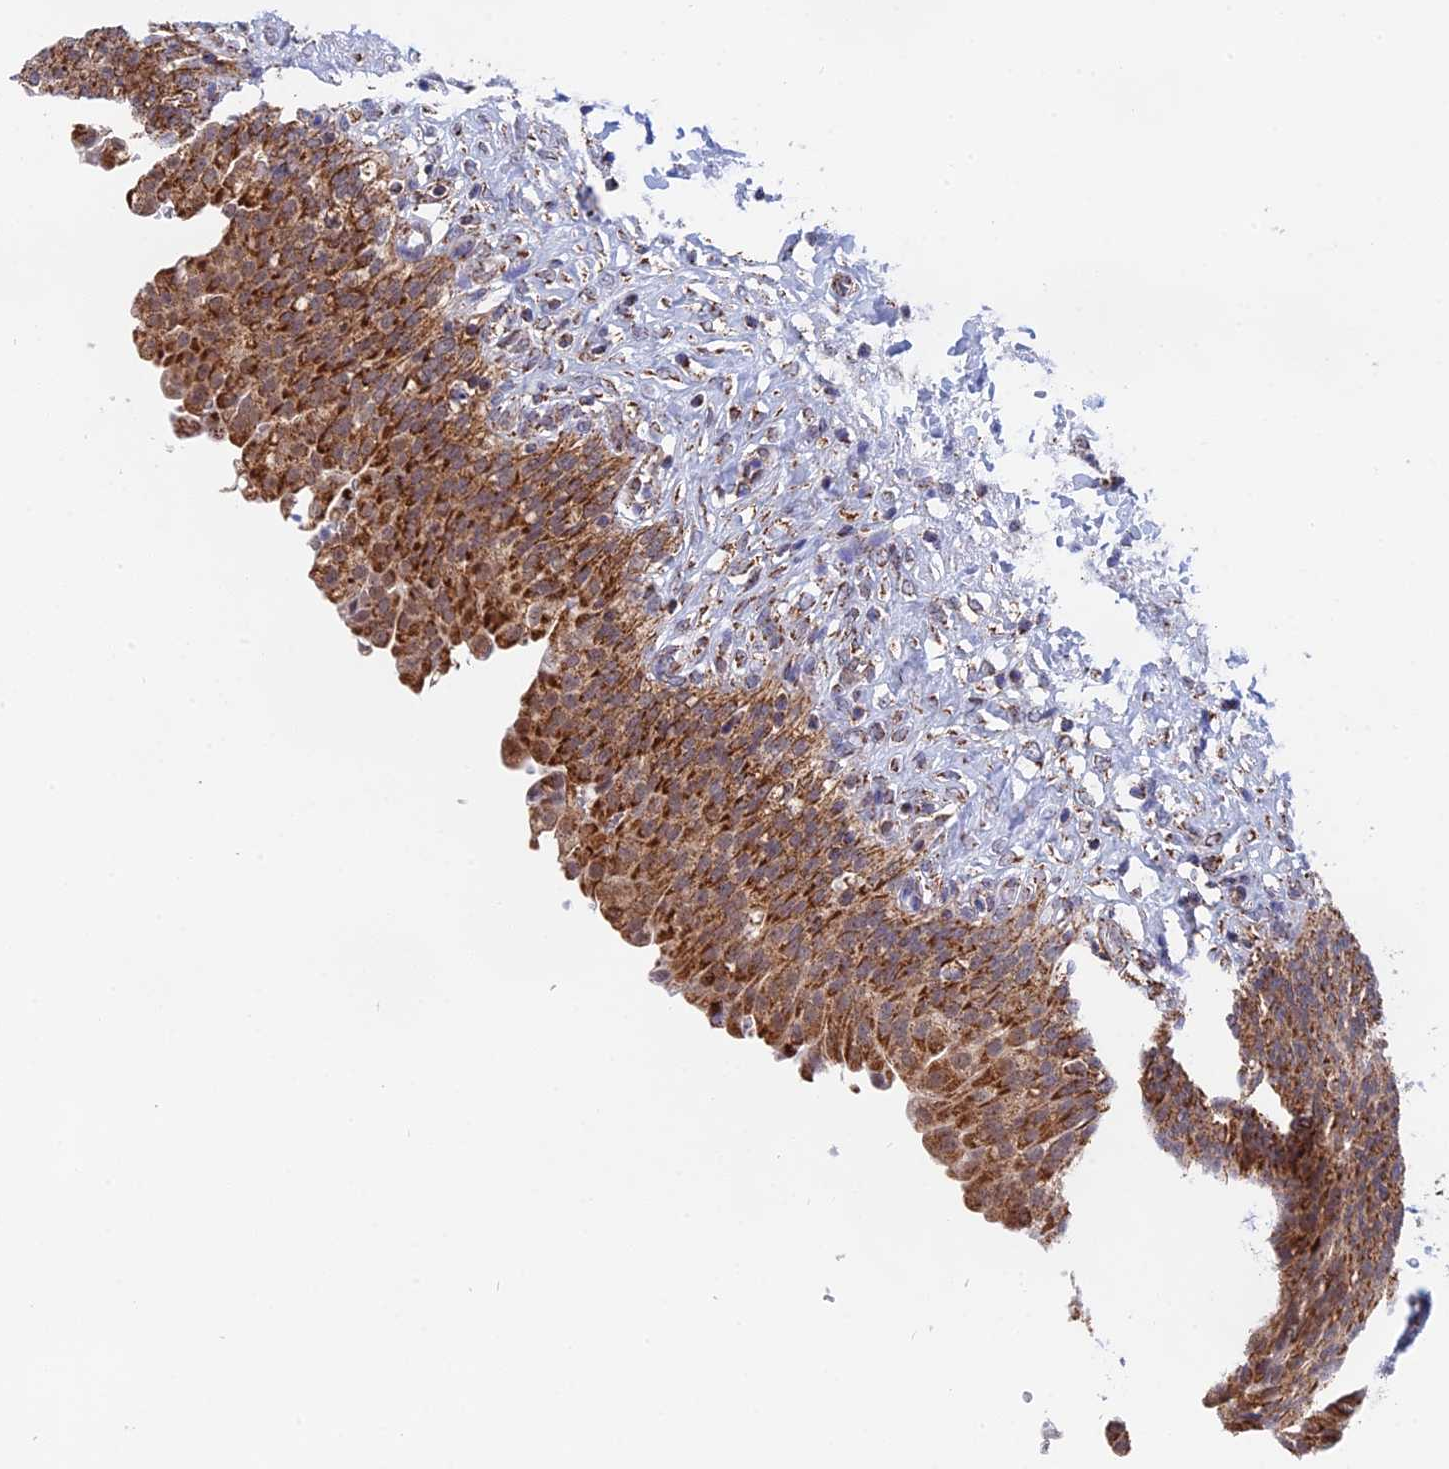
{"staining": {"intensity": "strong", "quantity": ">75%", "location": "cytoplasmic/membranous"}, "tissue": "urinary bladder", "cell_type": "Urothelial cells", "image_type": "normal", "snomed": [{"axis": "morphology", "description": "Urothelial carcinoma, High grade"}, {"axis": "topography", "description": "Urinary bladder"}], "caption": "This image reveals immunohistochemistry staining of normal human urinary bladder, with high strong cytoplasmic/membranous expression in approximately >75% of urothelial cells.", "gene": "CDC16", "patient": {"sex": "male", "age": 46}}